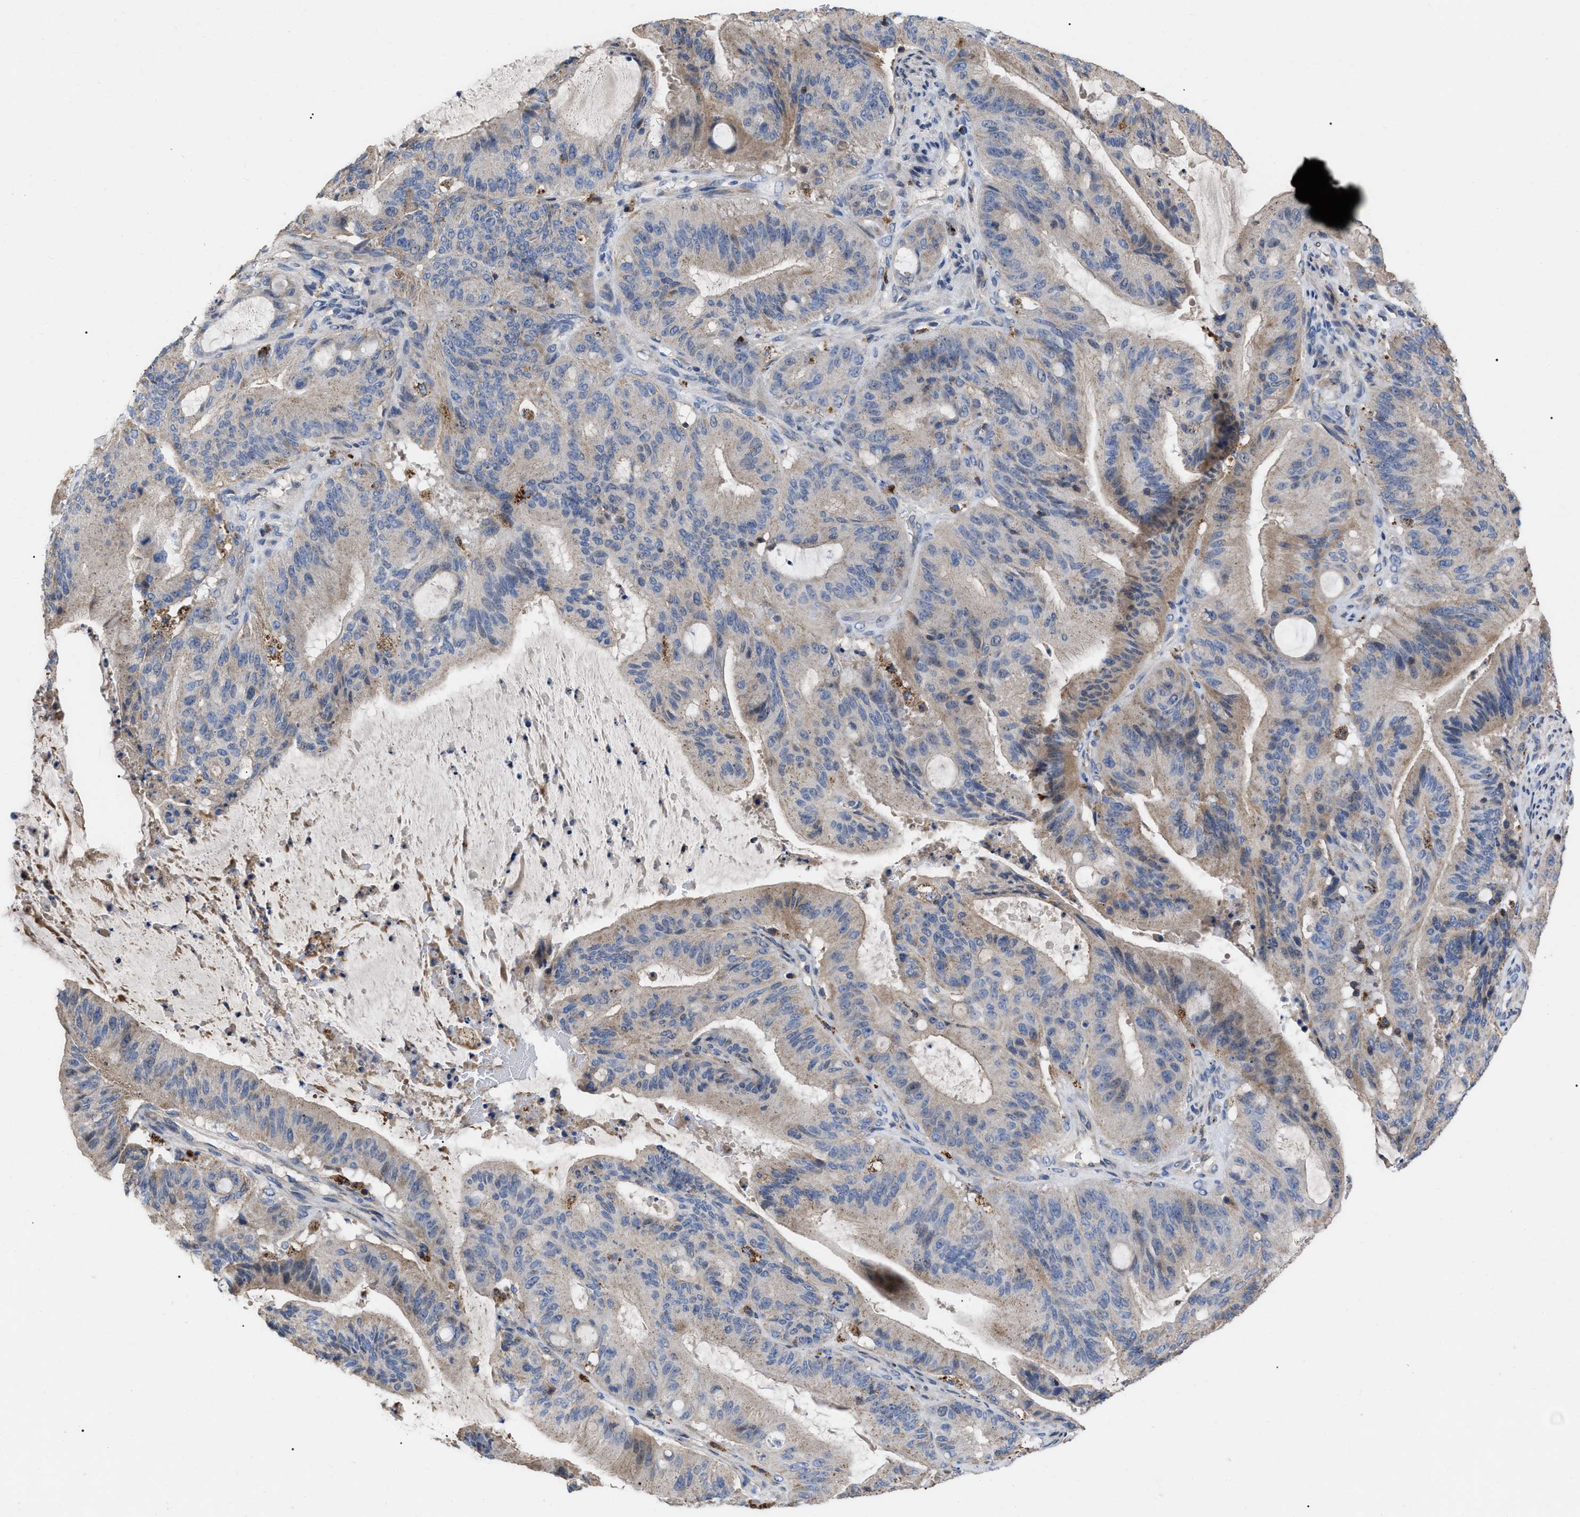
{"staining": {"intensity": "weak", "quantity": ">75%", "location": "cytoplasmic/membranous"}, "tissue": "liver cancer", "cell_type": "Tumor cells", "image_type": "cancer", "snomed": [{"axis": "morphology", "description": "Normal tissue, NOS"}, {"axis": "morphology", "description": "Cholangiocarcinoma"}, {"axis": "topography", "description": "Liver"}, {"axis": "topography", "description": "Peripheral nerve tissue"}], "caption": "Immunohistochemistry (DAB (3,3'-diaminobenzidine)) staining of human liver cancer displays weak cytoplasmic/membranous protein positivity in about >75% of tumor cells. (DAB IHC, brown staining for protein, blue staining for nuclei).", "gene": "FAM171A2", "patient": {"sex": "female", "age": 73}}